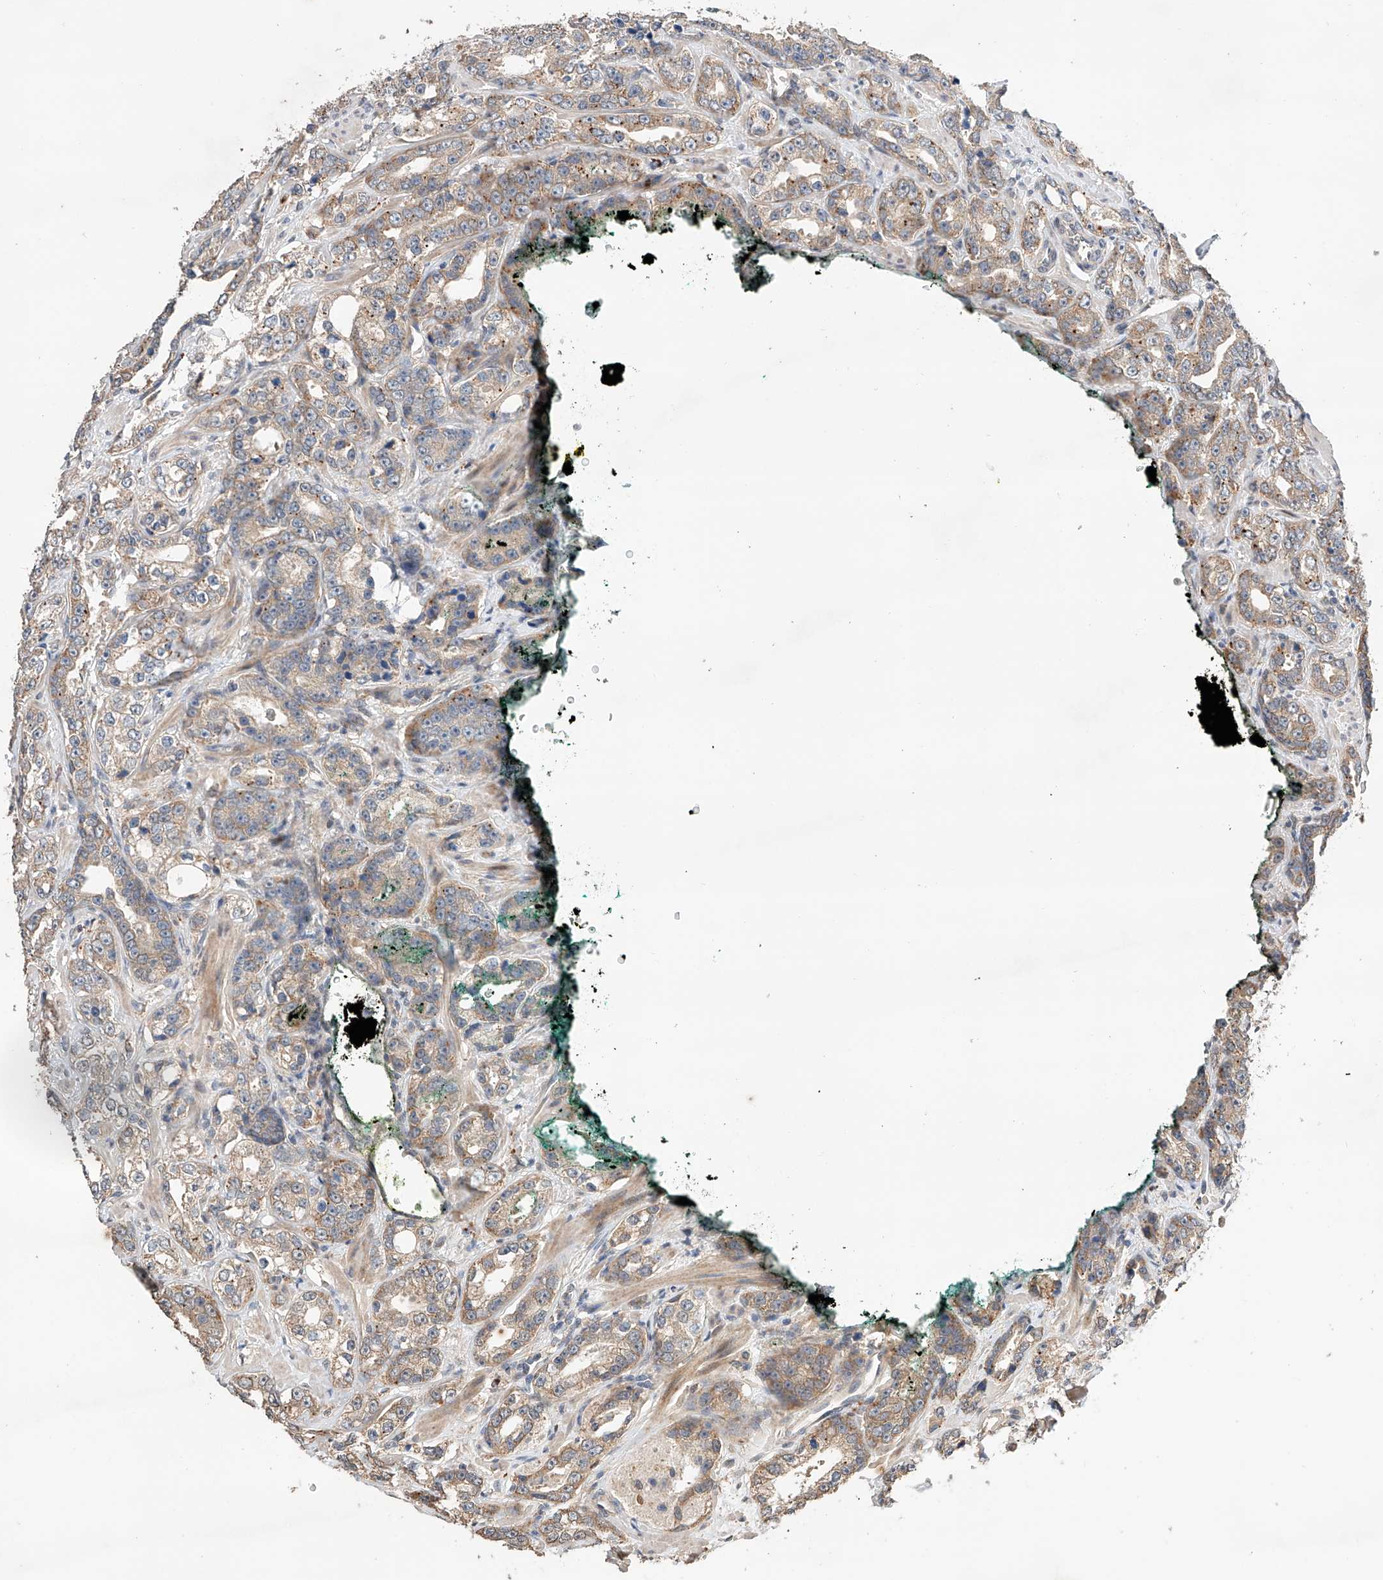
{"staining": {"intensity": "moderate", "quantity": "25%-75%", "location": "cytoplasmic/membranous"}, "tissue": "prostate cancer", "cell_type": "Tumor cells", "image_type": "cancer", "snomed": [{"axis": "morphology", "description": "Adenocarcinoma, High grade"}, {"axis": "topography", "description": "Prostate"}], "caption": "Protein analysis of high-grade adenocarcinoma (prostate) tissue reveals moderate cytoplasmic/membranous expression in approximately 25%-75% of tumor cells. (DAB (3,3'-diaminobenzidine) IHC with brightfield microscopy, high magnification).", "gene": "ZFHX2", "patient": {"sex": "male", "age": 62}}